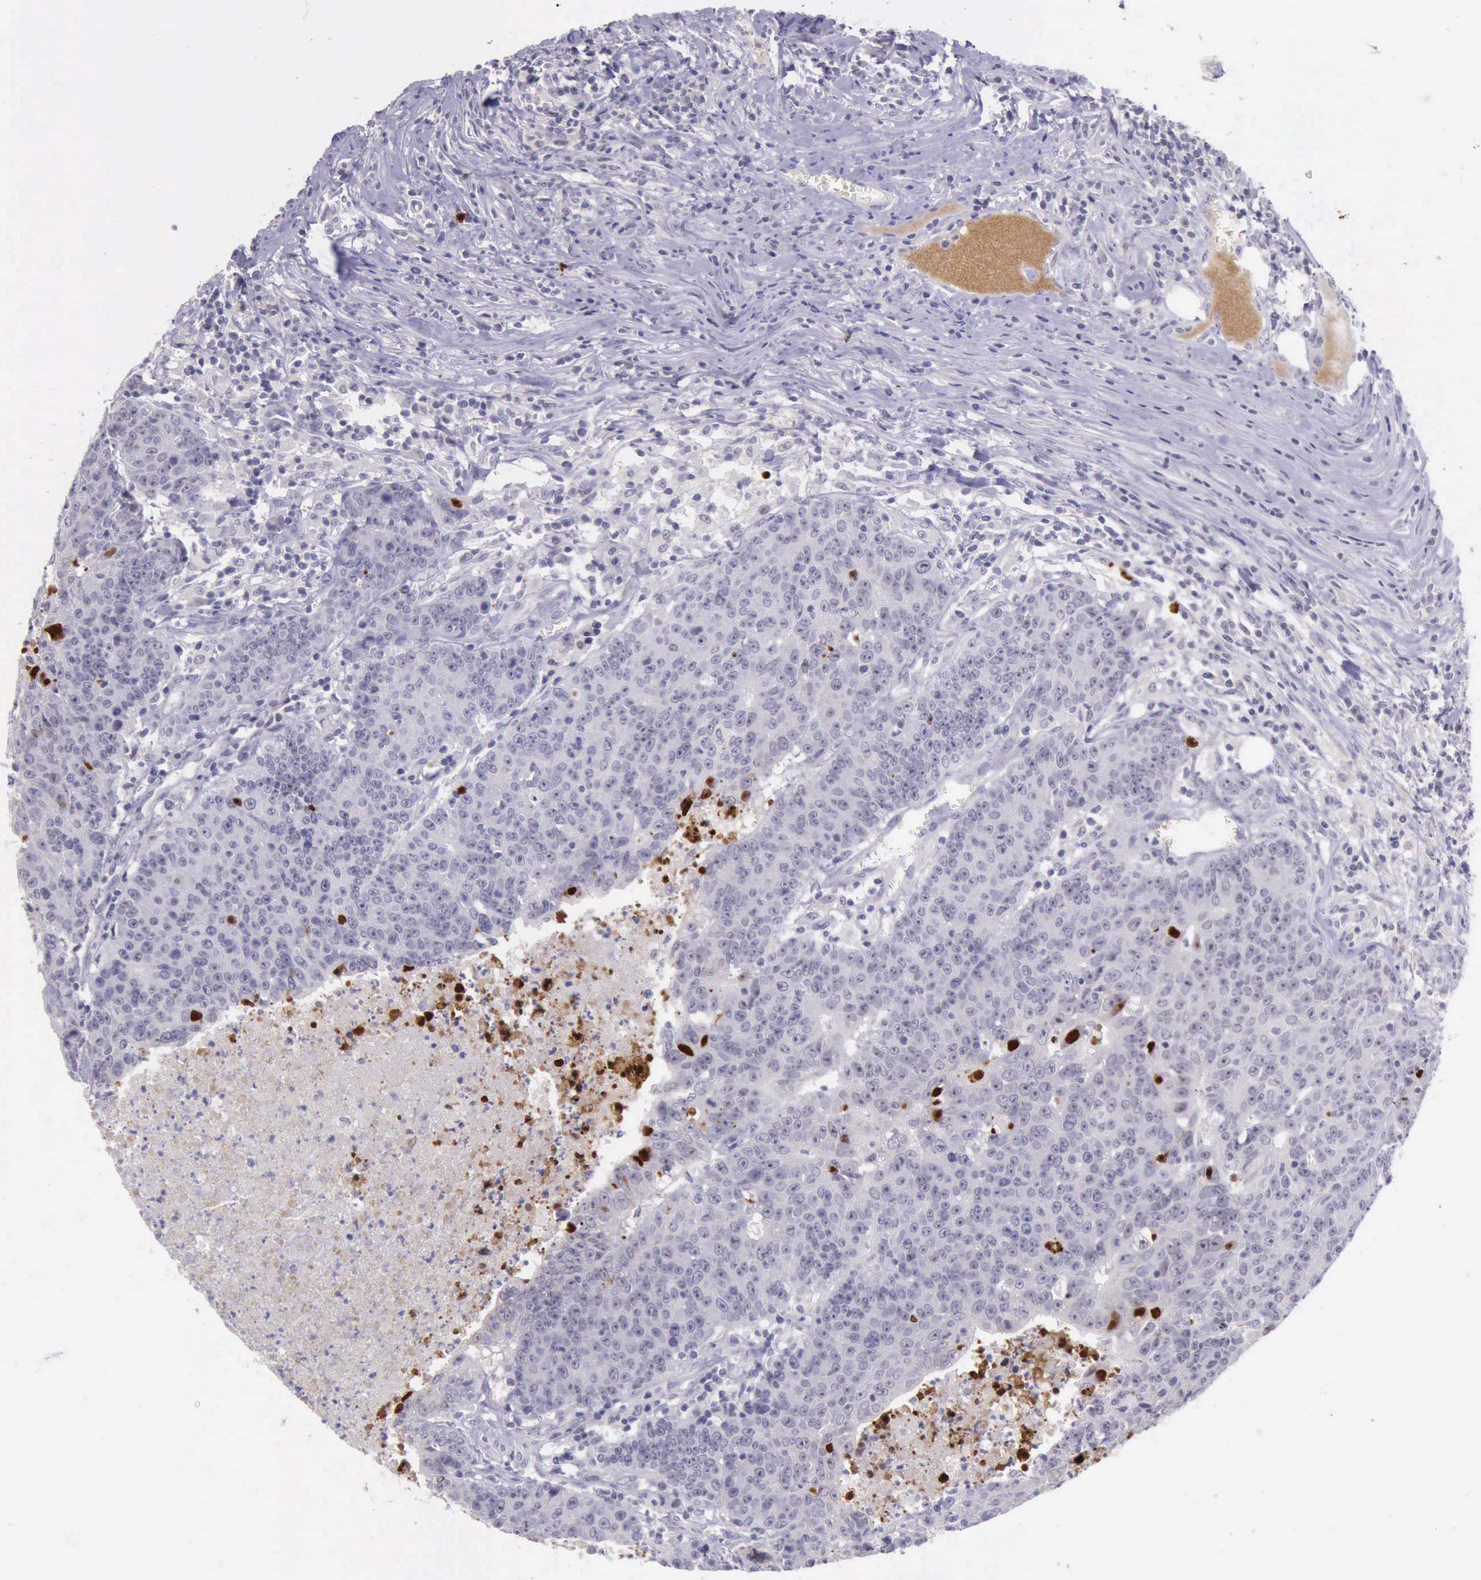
{"staining": {"intensity": "strong", "quantity": "<25%", "location": "nuclear"}, "tissue": "colorectal cancer", "cell_type": "Tumor cells", "image_type": "cancer", "snomed": [{"axis": "morphology", "description": "Adenocarcinoma, NOS"}, {"axis": "topography", "description": "Colon"}], "caption": "Immunohistochemical staining of colorectal cancer (adenocarcinoma) demonstrates medium levels of strong nuclear staining in approximately <25% of tumor cells.", "gene": "PARP1", "patient": {"sex": "female", "age": 53}}